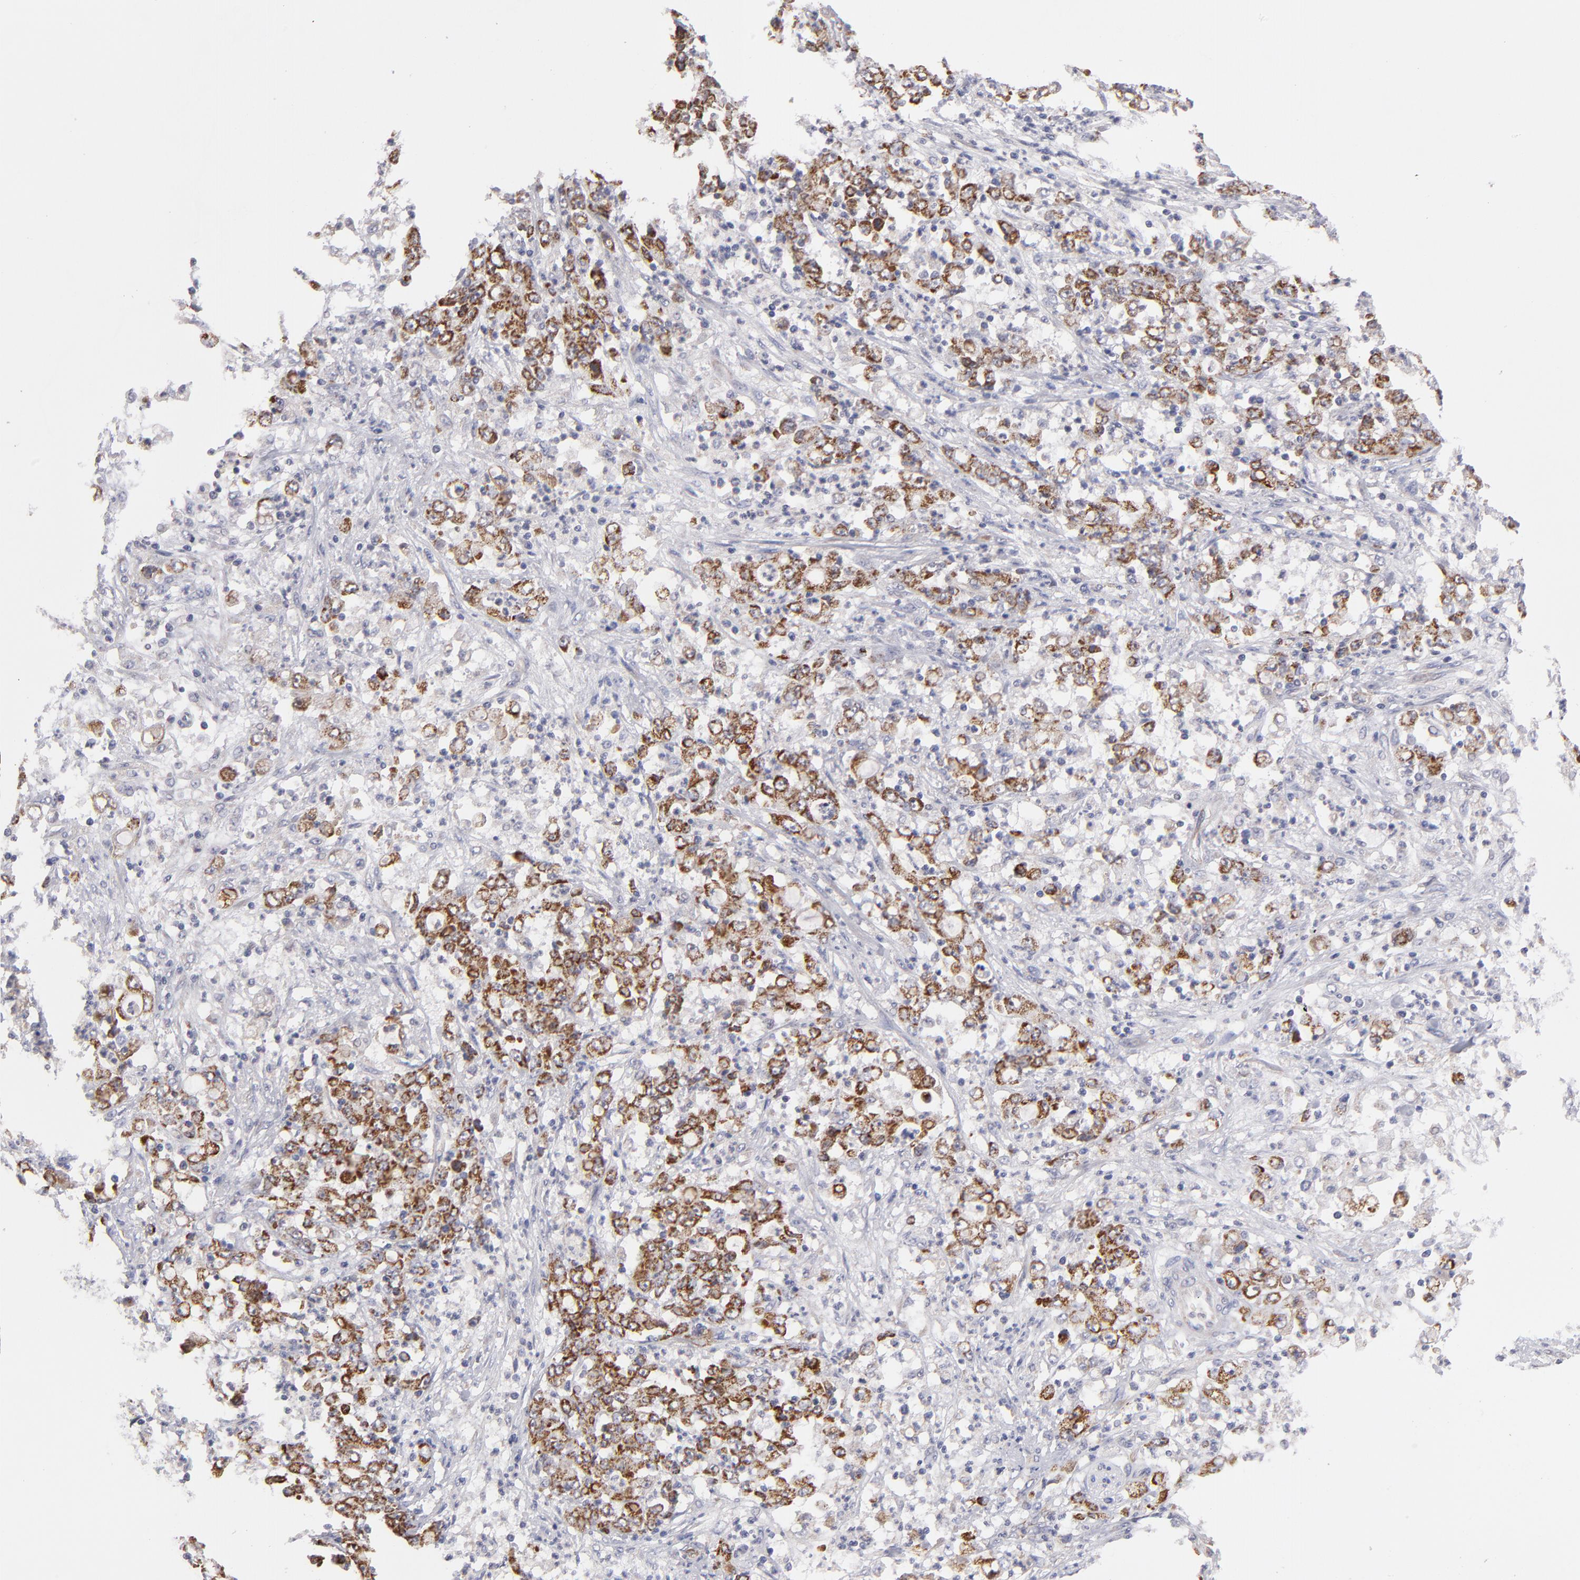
{"staining": {"intensity": "moderate", "quantity": ">75%", "location": "cytoplasmic/membranous"}, "tissue": "stomach cancer", "cell_type": "Tumor cells", "image_type": "cancer", "snomed": [{"axis": "morphology", "description": "Adenocarcinoma, NOS"}, {"axis": "topography", "description": "Stomach, lower"}], "caption": "Immunohistochemical staining of stomach cancer reveals medium levels of moderate cytoplasmic/membranous protein positivity in about >75% of tumor cells. The staining is performed using DAB brown chromogen to label protein expression. The nuclei are counter-stained blue using hematoxylin.", "gene": "HCCS", "patient": {"sex": "female", "age": 71}}